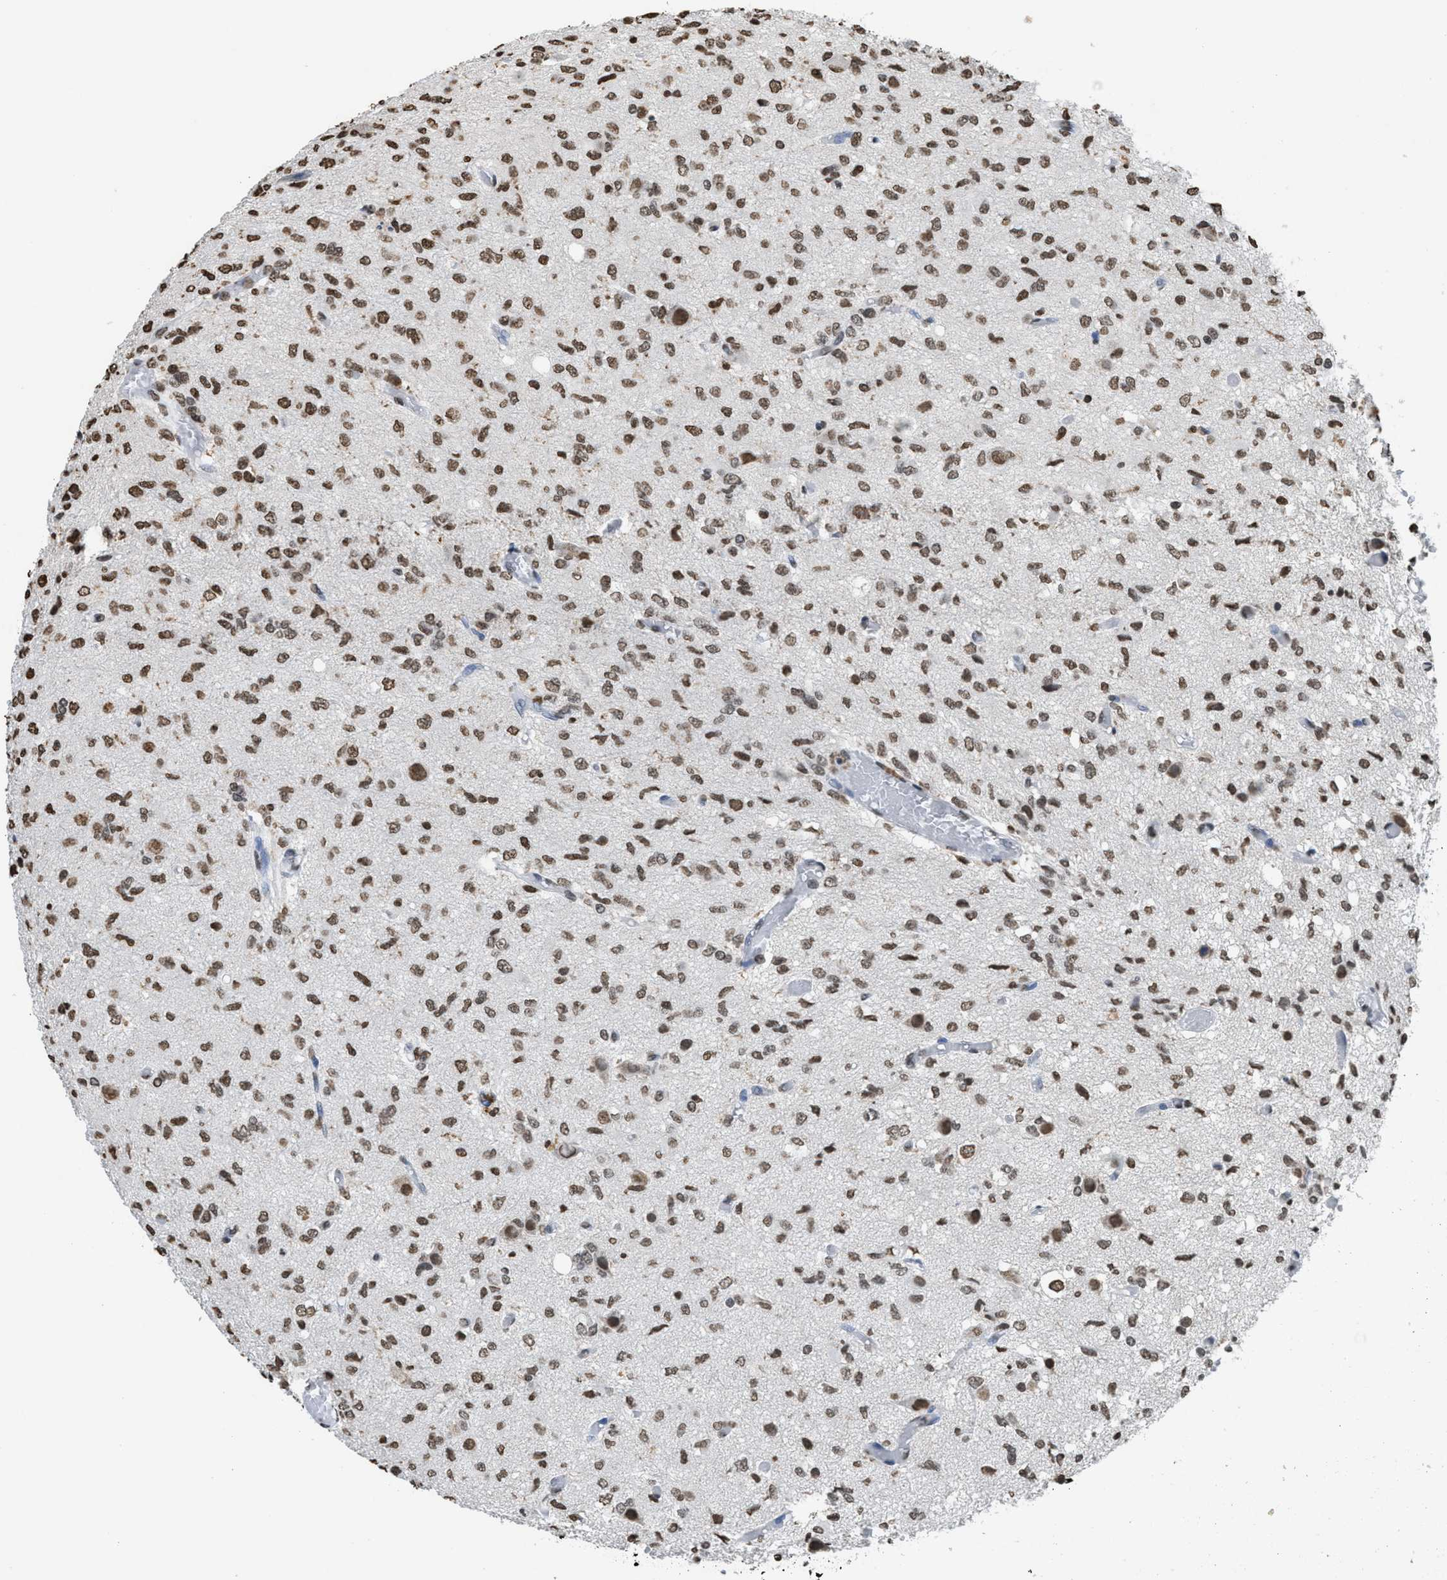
{"staining": {"intensity": "moderate", "quantity": ">75%", "location": "nuclear"}, "tissue": "glioma", "cell_type": "Tumor cells", "image_type": "cancer", "snomed": [{"axis": "morphology", "description": "Glioma, malignant, High grade"}, {"axis": "topography", "description": "Brain"}], "caption": "Protein staining reveals moderate nuclear positivity in about >75% of tumor cells in malignant glioma (high-grade).", "gene": "NUP88", "patient": {"sex": "female", "age": 59}}